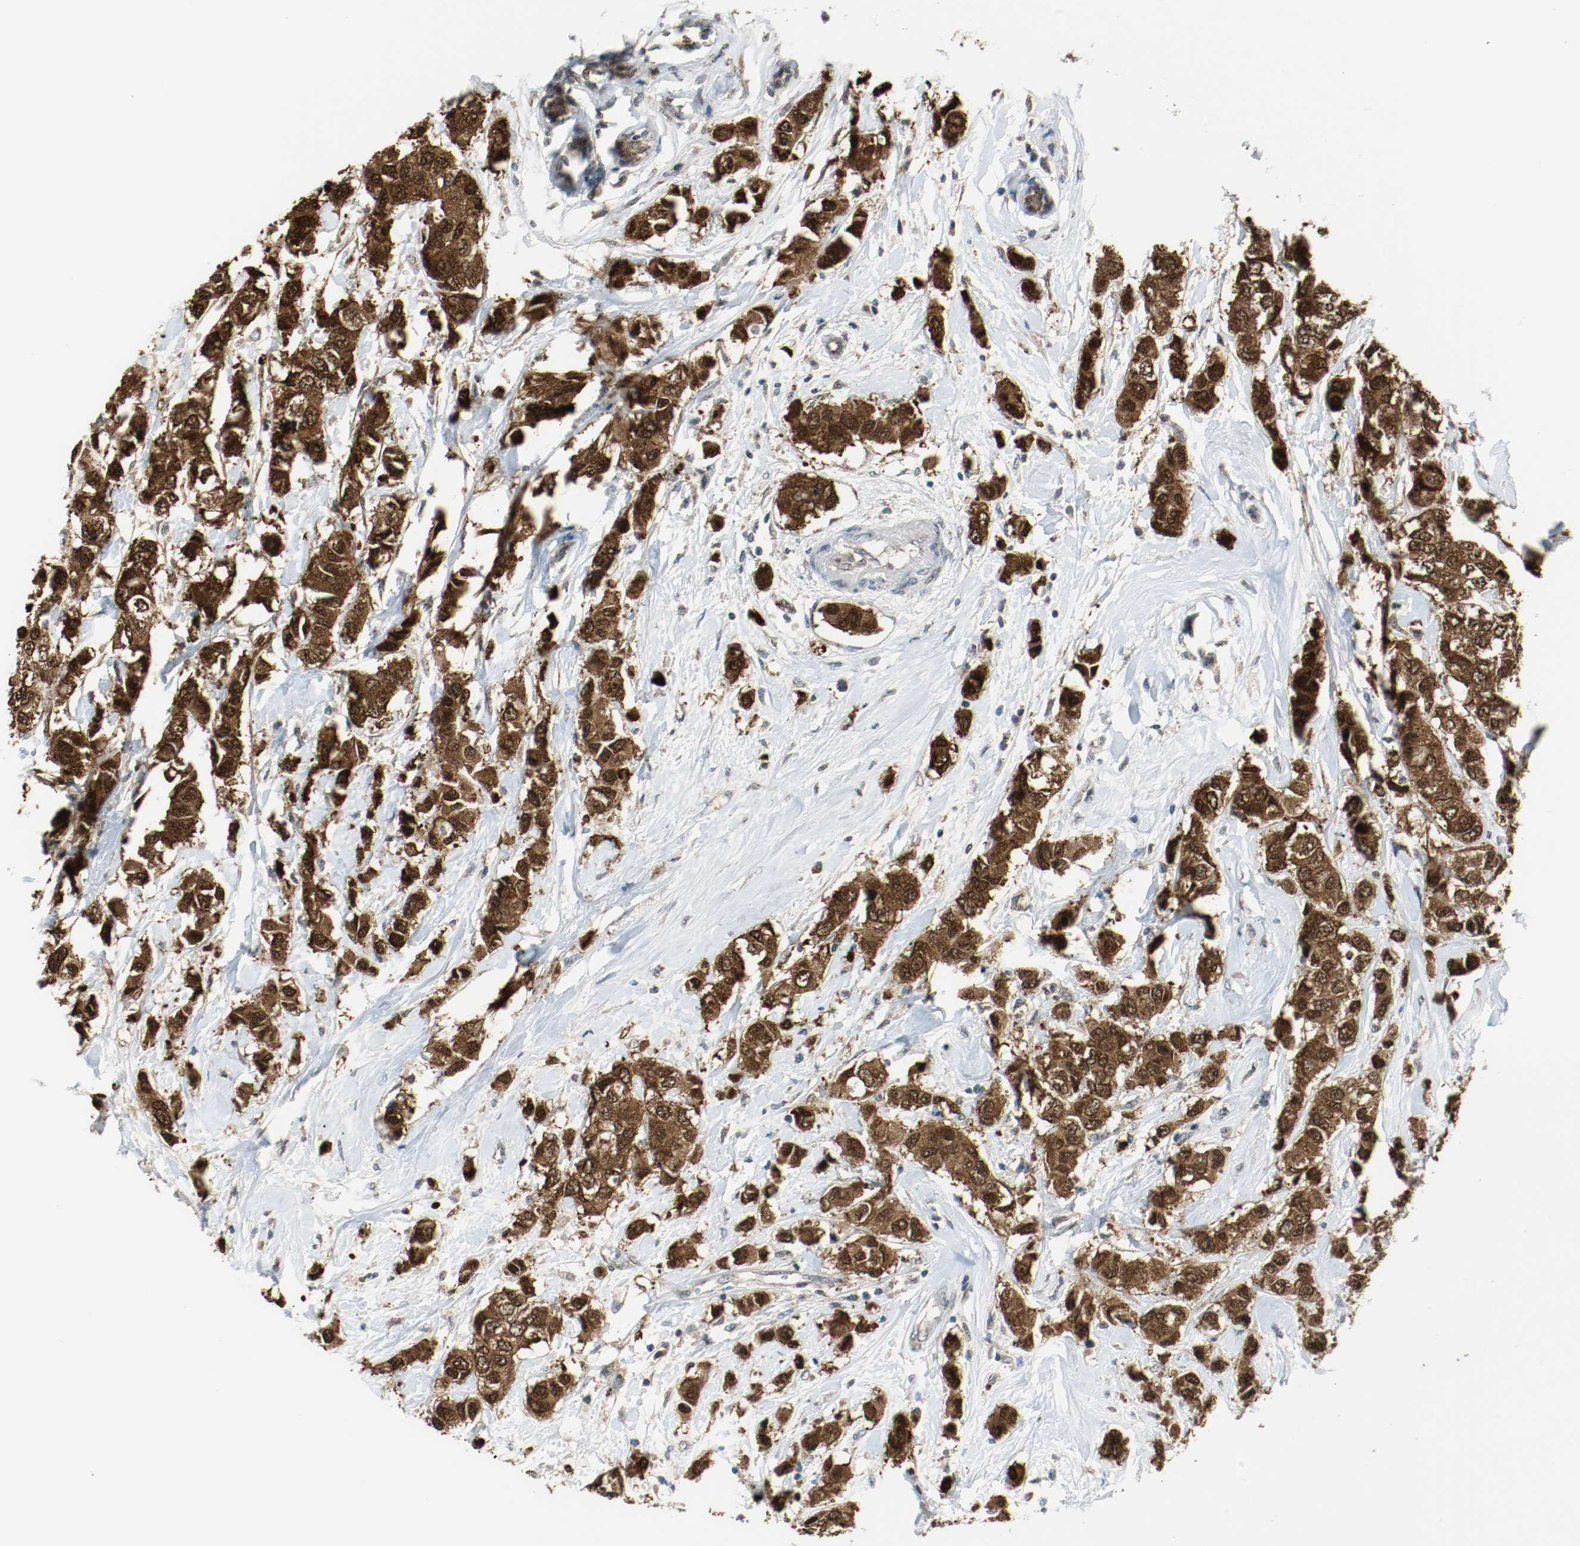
{"staining": {"intensity": "strong", "quantity": ">75%", "location": "cytoplasmic/membranous,nuclear"}, "tissue": "breast cancer", "cell_type": "Tumor cells", "image_type": "cancer", "snomed": [{"axis": "morphology", "description": "Duct carcinoma"}, {"axis": "topography", "description": "Breast"}], "caption": "IHC of human invasive ductal carcinoma (breast) demonstrates high levels of strong cytoplasmic/membranous and nuclear staining in about >75% of tumor cells.", "gene": "PPME1", "patient": {"sex": "female", "age": 50}}